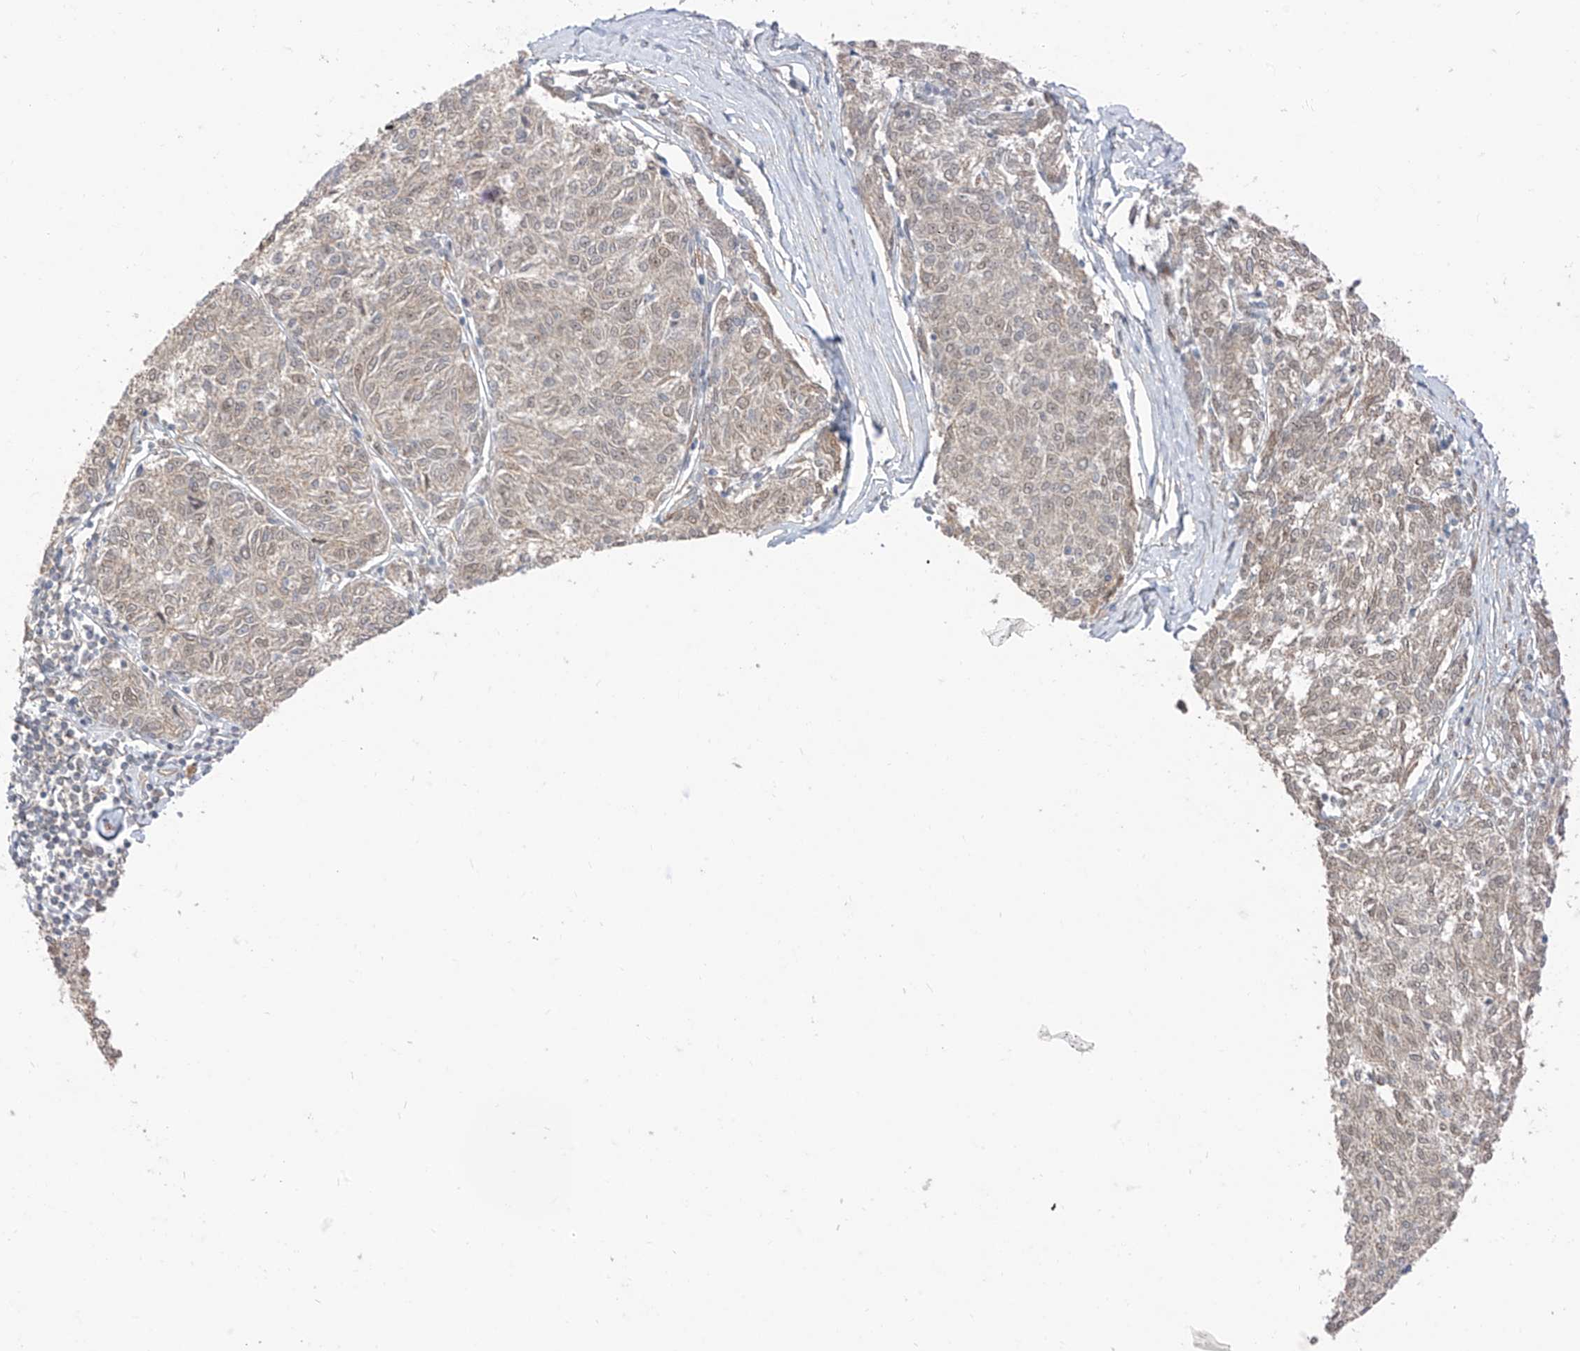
{"staining": {"intensity": "negative", "quantity": "none", "location": "none"}, "tissue": "melanoma", "cell_type": "Tumor cells", "image_type": "cancer", "snomed": [{"axis": "morphology", "description": "Malignant melanoma, NOS"}, {"axis": "topography", "description": "Skin"}], "caption": "The IHC micrograph has no significant staining in tumor cells of melanoma tissue.", "gene": "EPHX4", "patient": {"sex": "female", "age": 72}}